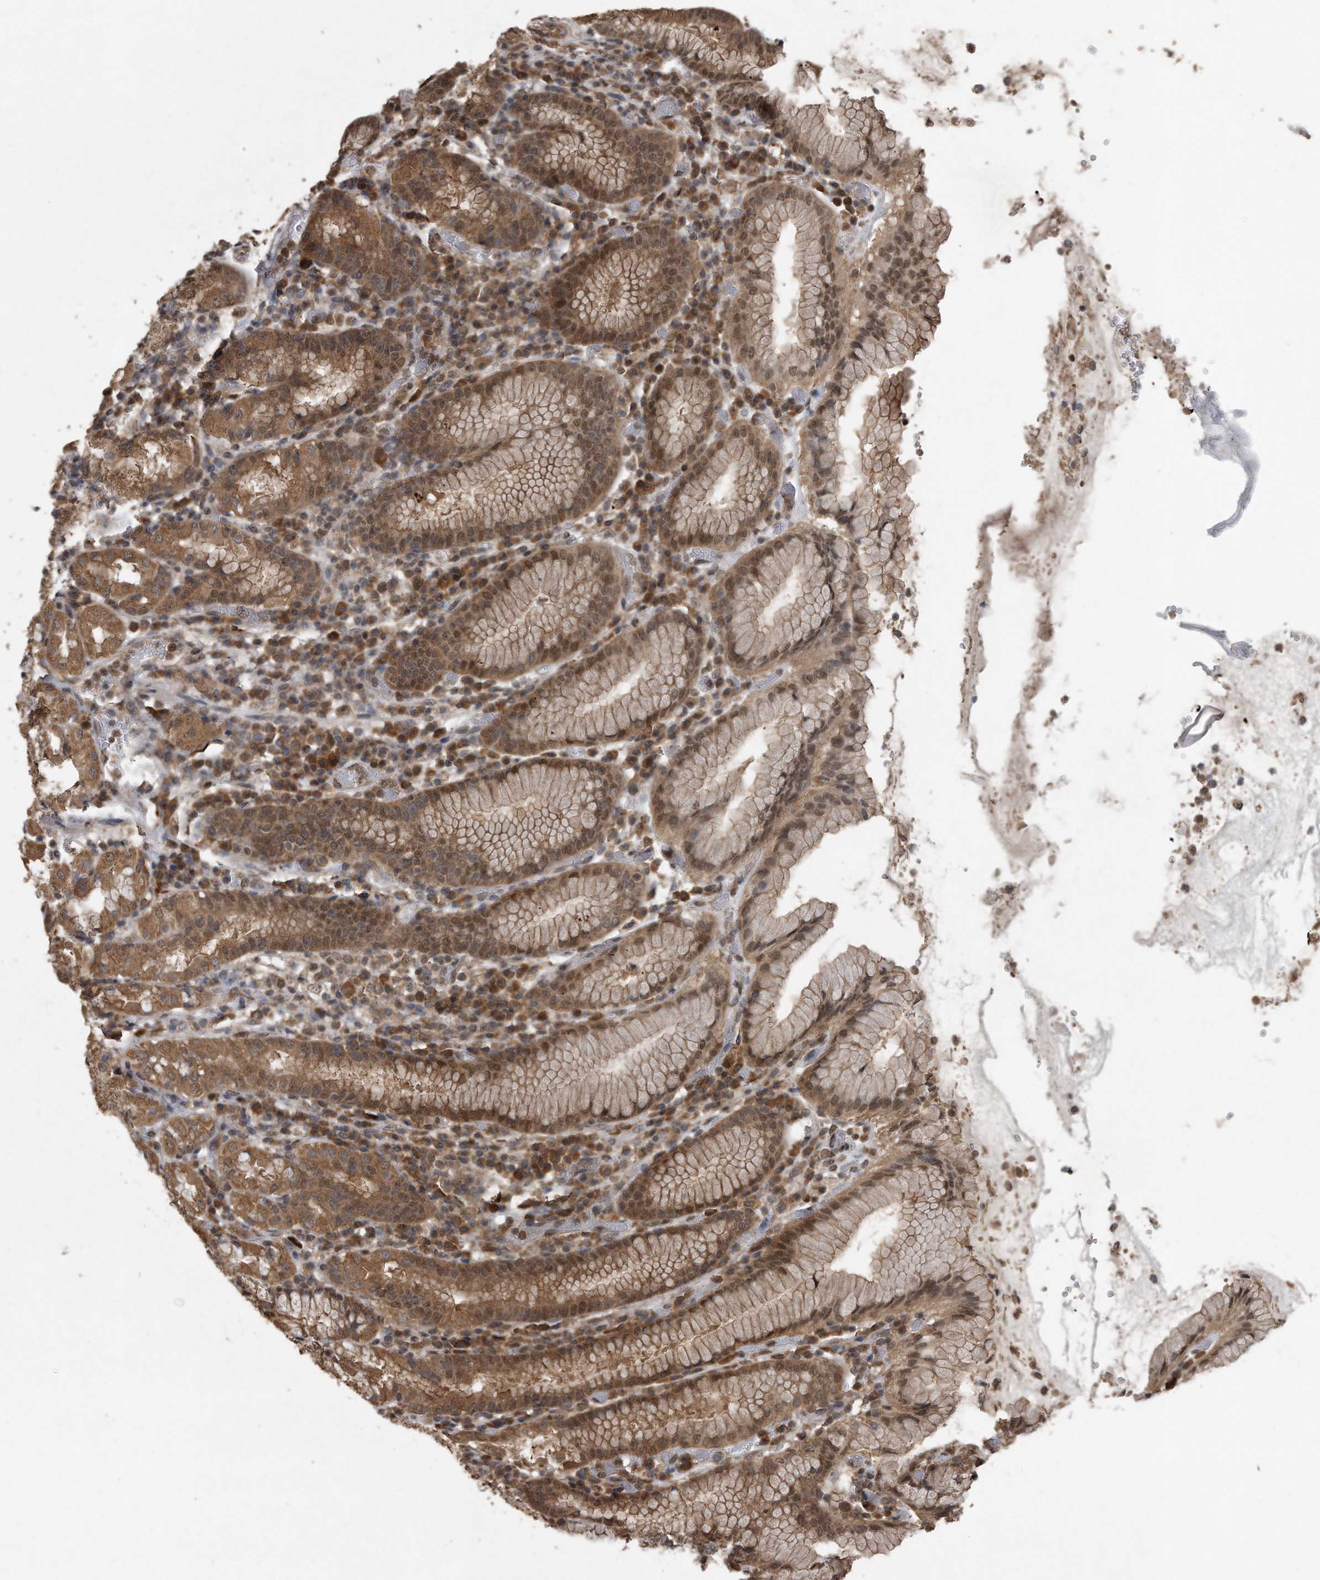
{"staining": {"intensity": "moderate", "quantity": ">75%", "location": "cytoplasmic/membranous,nuclear"}, "tissue": "stomach", "cell_type": "Glandular cells", "image_type": "normal", "snomed": [{"axis": "morphology", "description": "Normal tissue, NOS"}, {"axis": "topography", "description": "Stomach"}, {"axis": "topography", "description": "Stomach, lower"}], "caption": "Immunohistochemistry (IHC) micrograph of benign stomach stained for a protein (brown), which exhibits medium levels of moderate cytoplasmic/membranous,nuclear staining in about >75% of glandular cells.", "gene": "CRYZL1", "patient": {"sex": "female", "age": 56}}